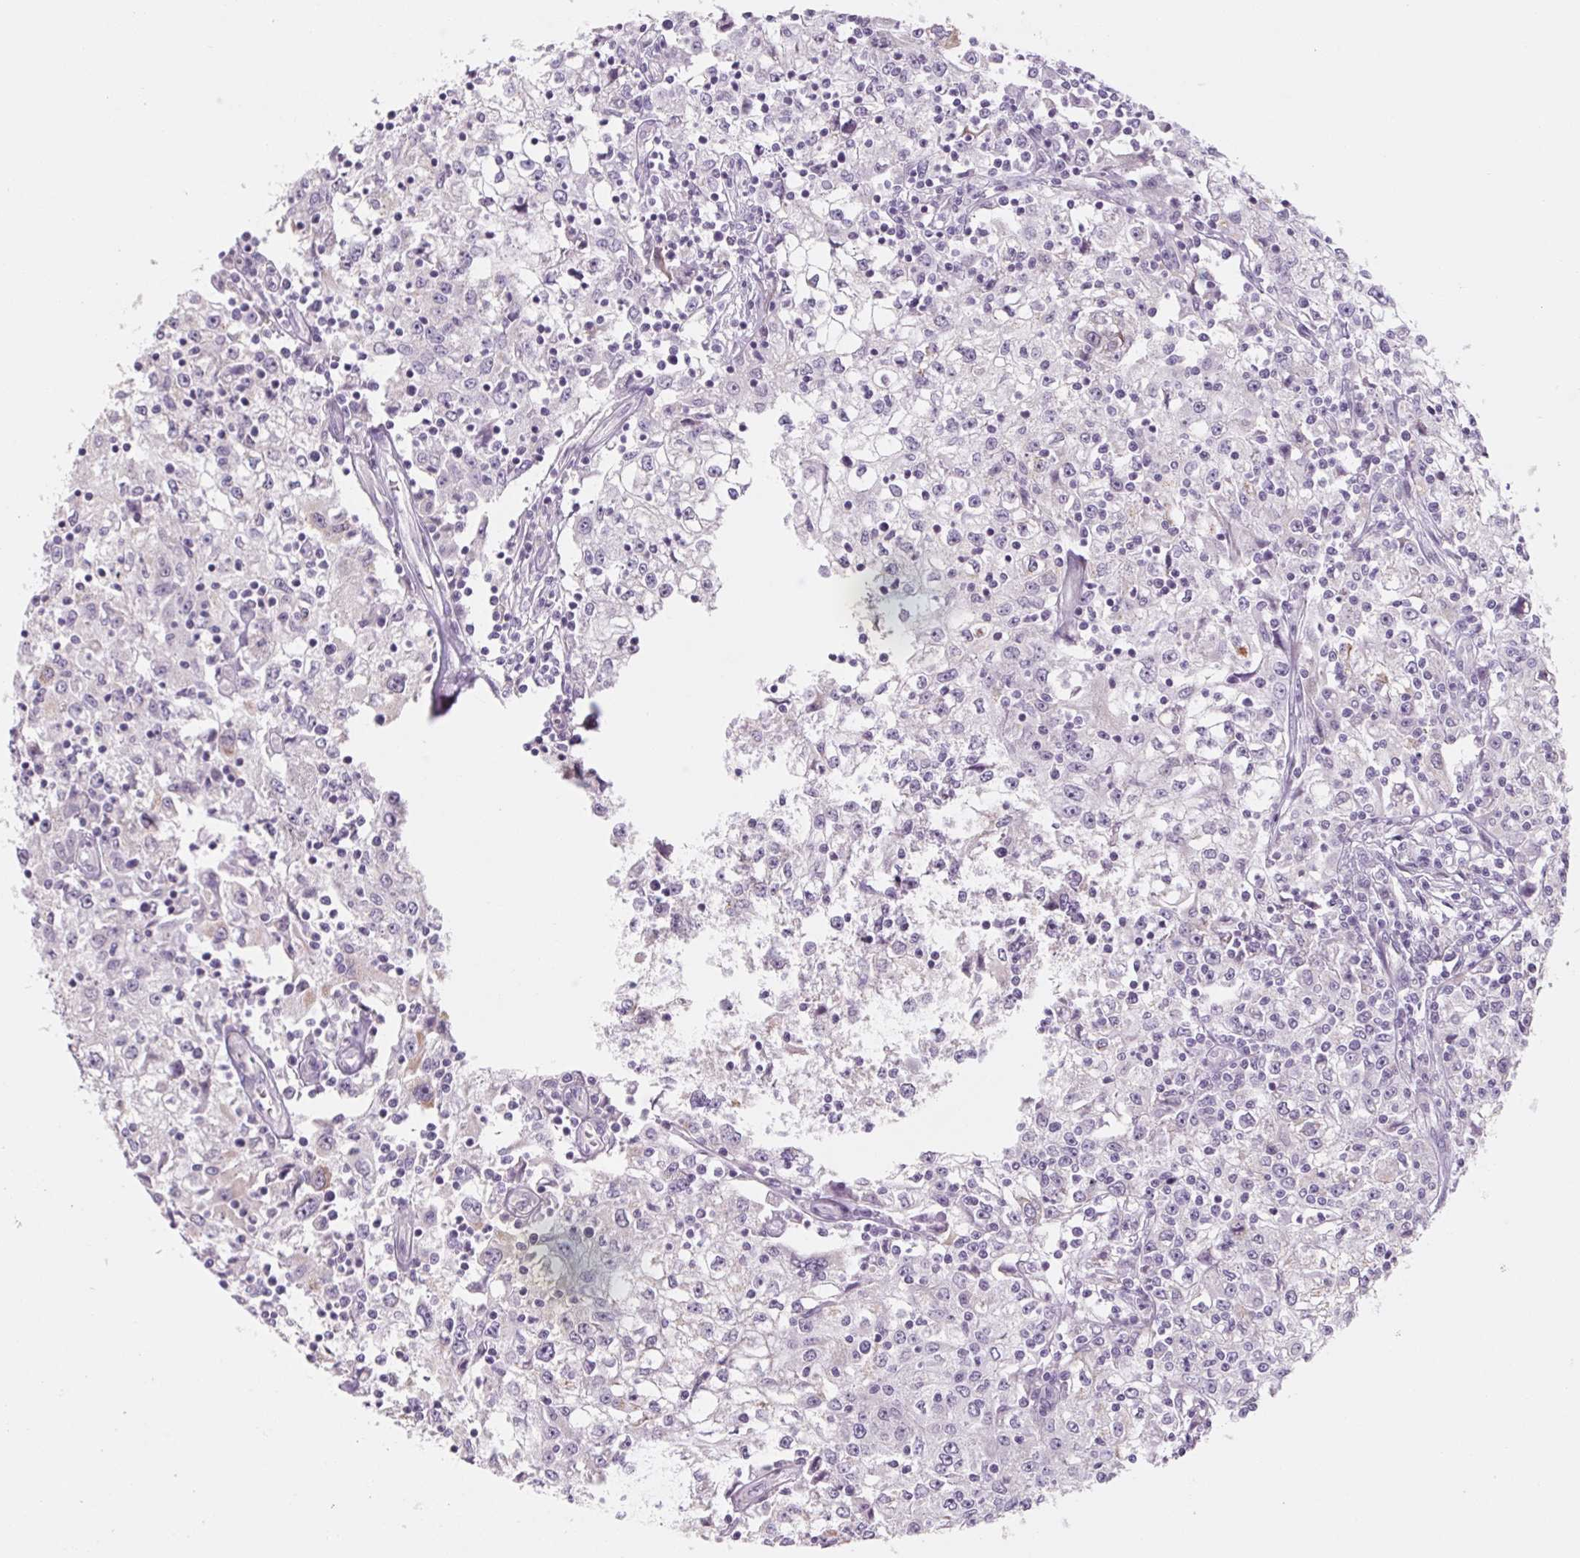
{"staining": {"intensity": "negative", "quantity": "none", "location": "none"}, "tissue": "cervical cancer", "cell_type": "Tumor cells", "image_type": "cancer", "snomed": [{"axis": "morphology", "description": "Squamous cell carcinoma, NOS"}, {"axis": "topography", "description": "Cervix"}], "caption": "Photomicrograph shows no protein expression in tumor cells of cervical cancer tissue. The staining is performed using DAB brown chromogen with nuclei counter-stained in using hematoxylin.", "gene": "POU1F1", "patient": {"sex": "female", "age": 85}}